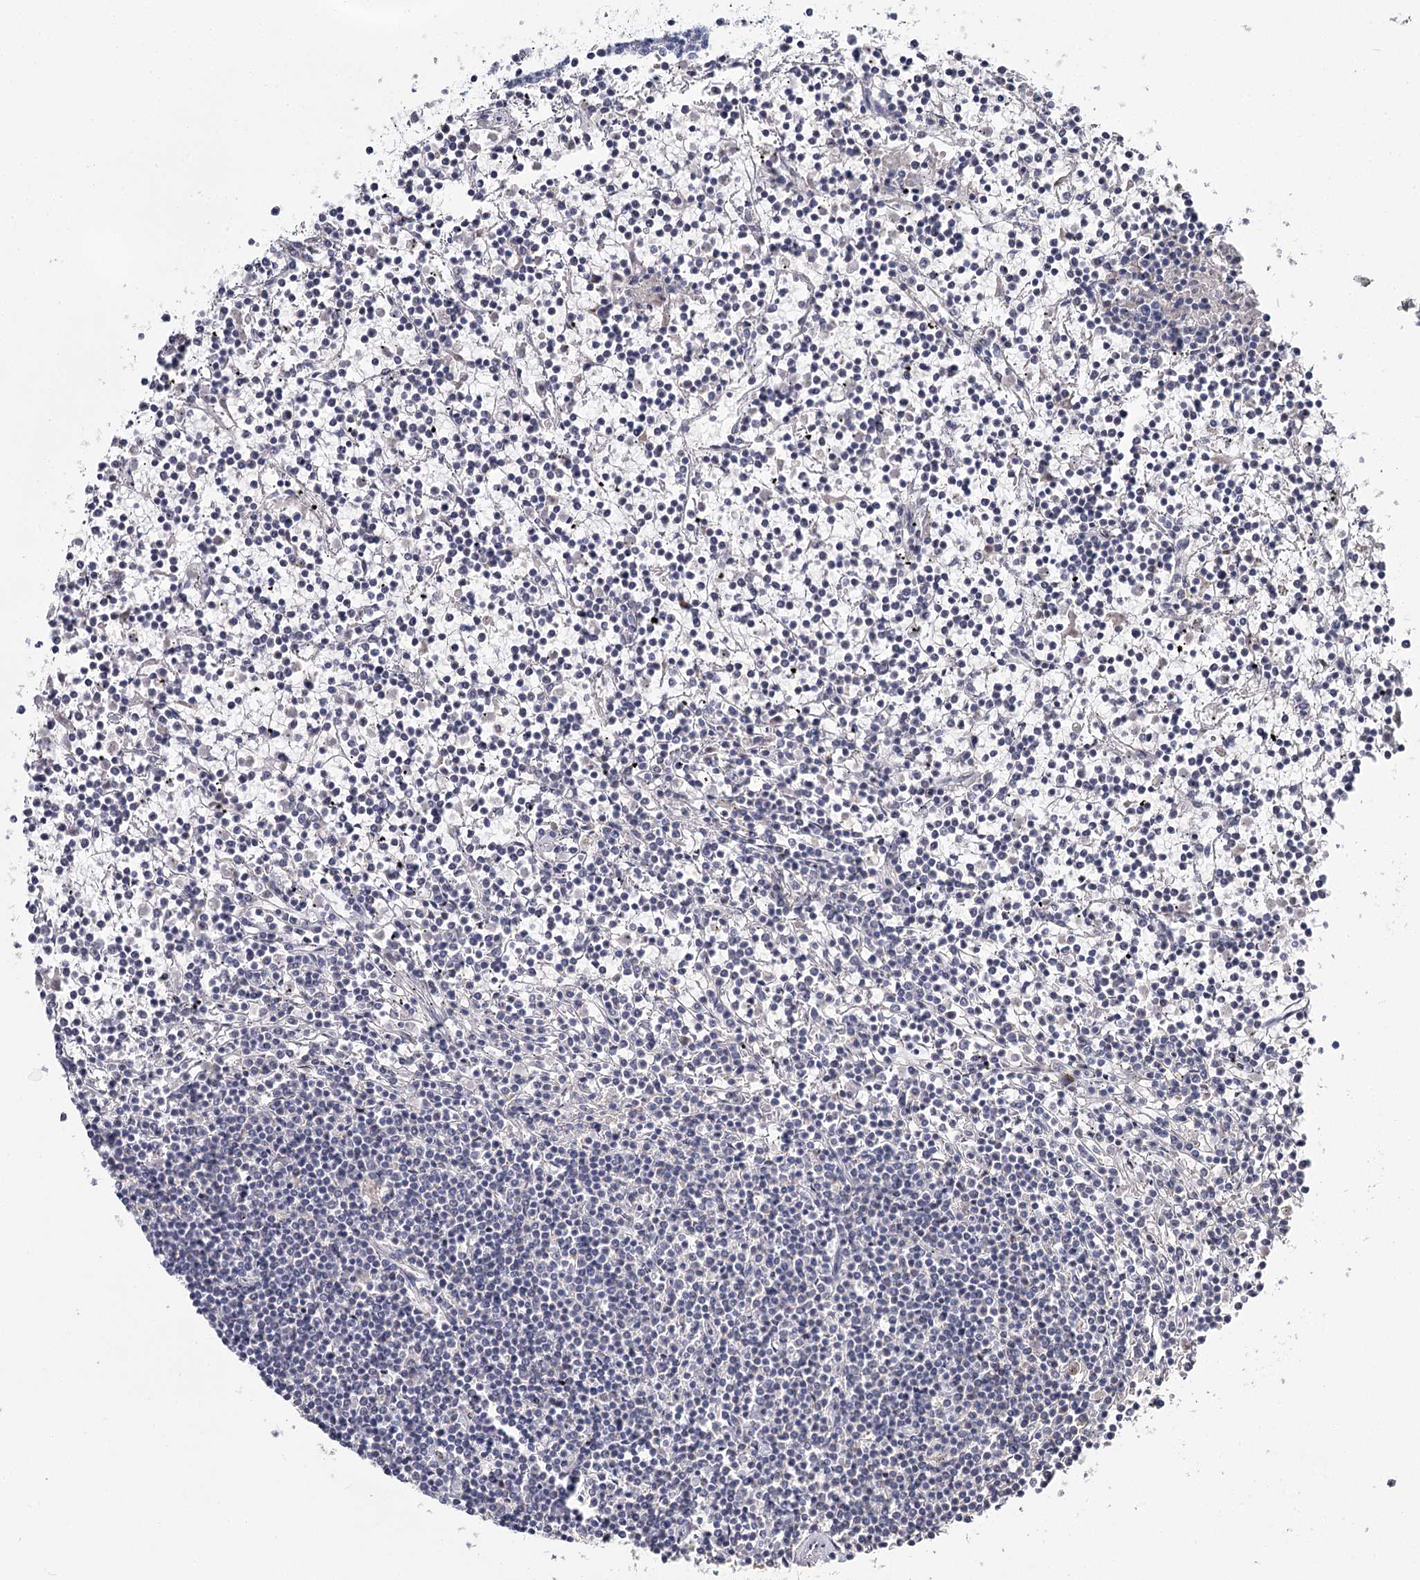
{"staining": {"intensity": "negative", "quantity": "none", "location": "none"}, "tissue": "lymphoma", "cell_type": "Tumor cells", "image_type": "cancer", "snomed": [{"axis": "morphology", "description": "Malignant lymphoma, non-Hodgkin's type, Low grade"}, {"axis": "topography", "description": "Spleen"}], "caption": "Immunohistochemical staining of lymphoma exhibits no significant positivity in tumor cells.", "gene": "IGSF3", "patient": {"sex": "female", "age": 19}}